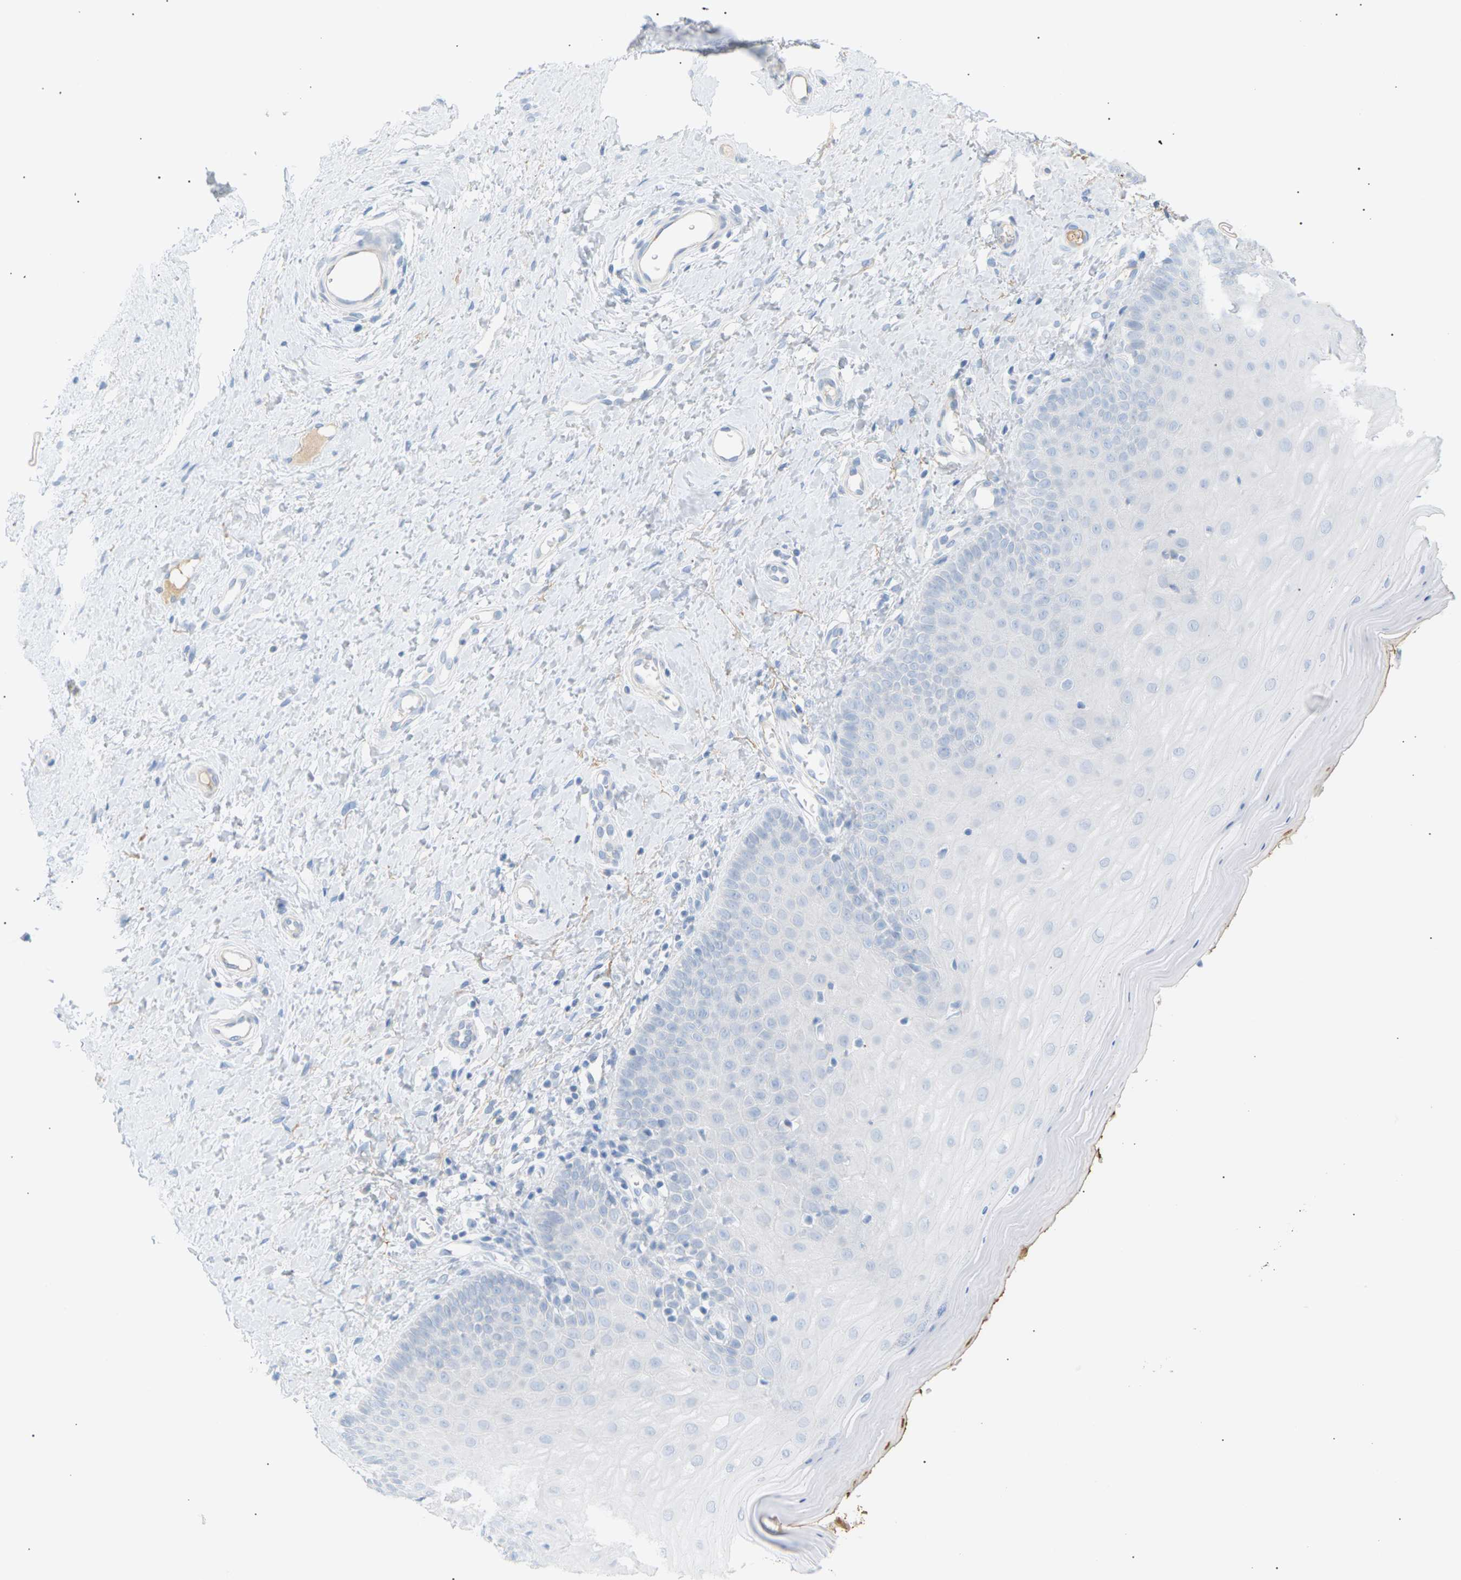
{"staining": {"intensity": "negative", "quantity": "none", "location": "none"}, "tissue": "cervix", "cell_type": "Squamous epithelial cells", "image_type": "normal", "snomed": [{"axis": "morphology", "description": "Normal tissue, NOS"}, {"axis": "topography", "description": "Cervix"}], "caption": "DAB immunohistochemical staining of benign human cervix demonstrates no significant staining in squamous epithelial cells.", "gene": "CLU", "patient": {"sex": "female", "age": 55}}